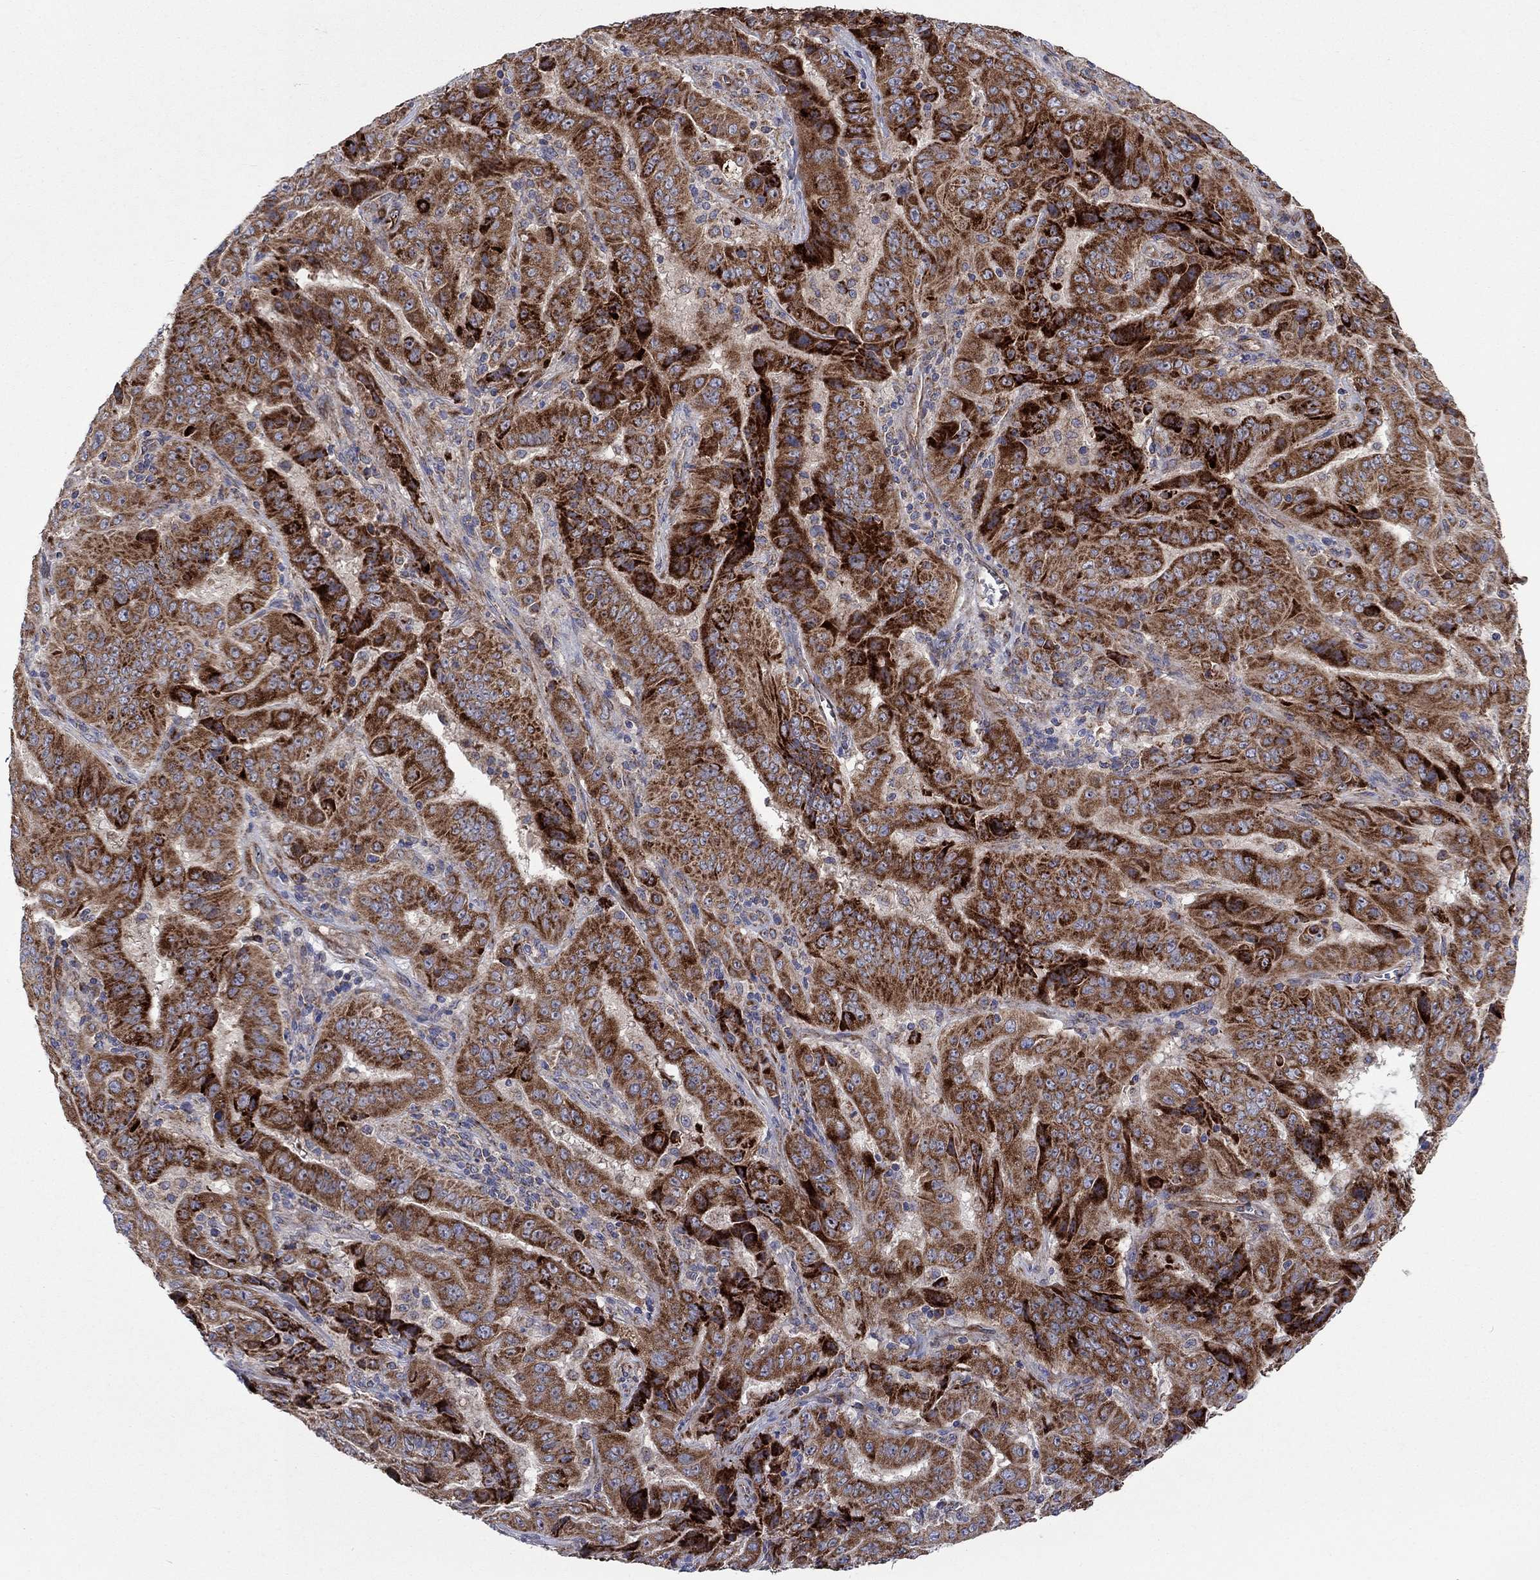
{"staining": {"intensity": "strong", "quantity": "25%-75%", "location": "cytoplasmic/membranous"}, "tissue": "pancreatic cancer", "cell_type": "Tumor cells", "image_type": "cancer", "snomed": [{"axis": "morphology", "description": "Adenocarcinoma, NOS"}, {"axis": "topography", "description": "Pancreas"}], "caption": "Pancreatic cancer tissue shows strong cytoplasmic/membranous staining in approximately 25%-75% of tumor cells Using DAB (3,3'-diaminobenzidine) (brown) and hematoxylin (blue) stains, captured at high magnification using brightfield microscopy.", "gene": "RPLP0", "patient": {"sex": "male", "age": 63}}